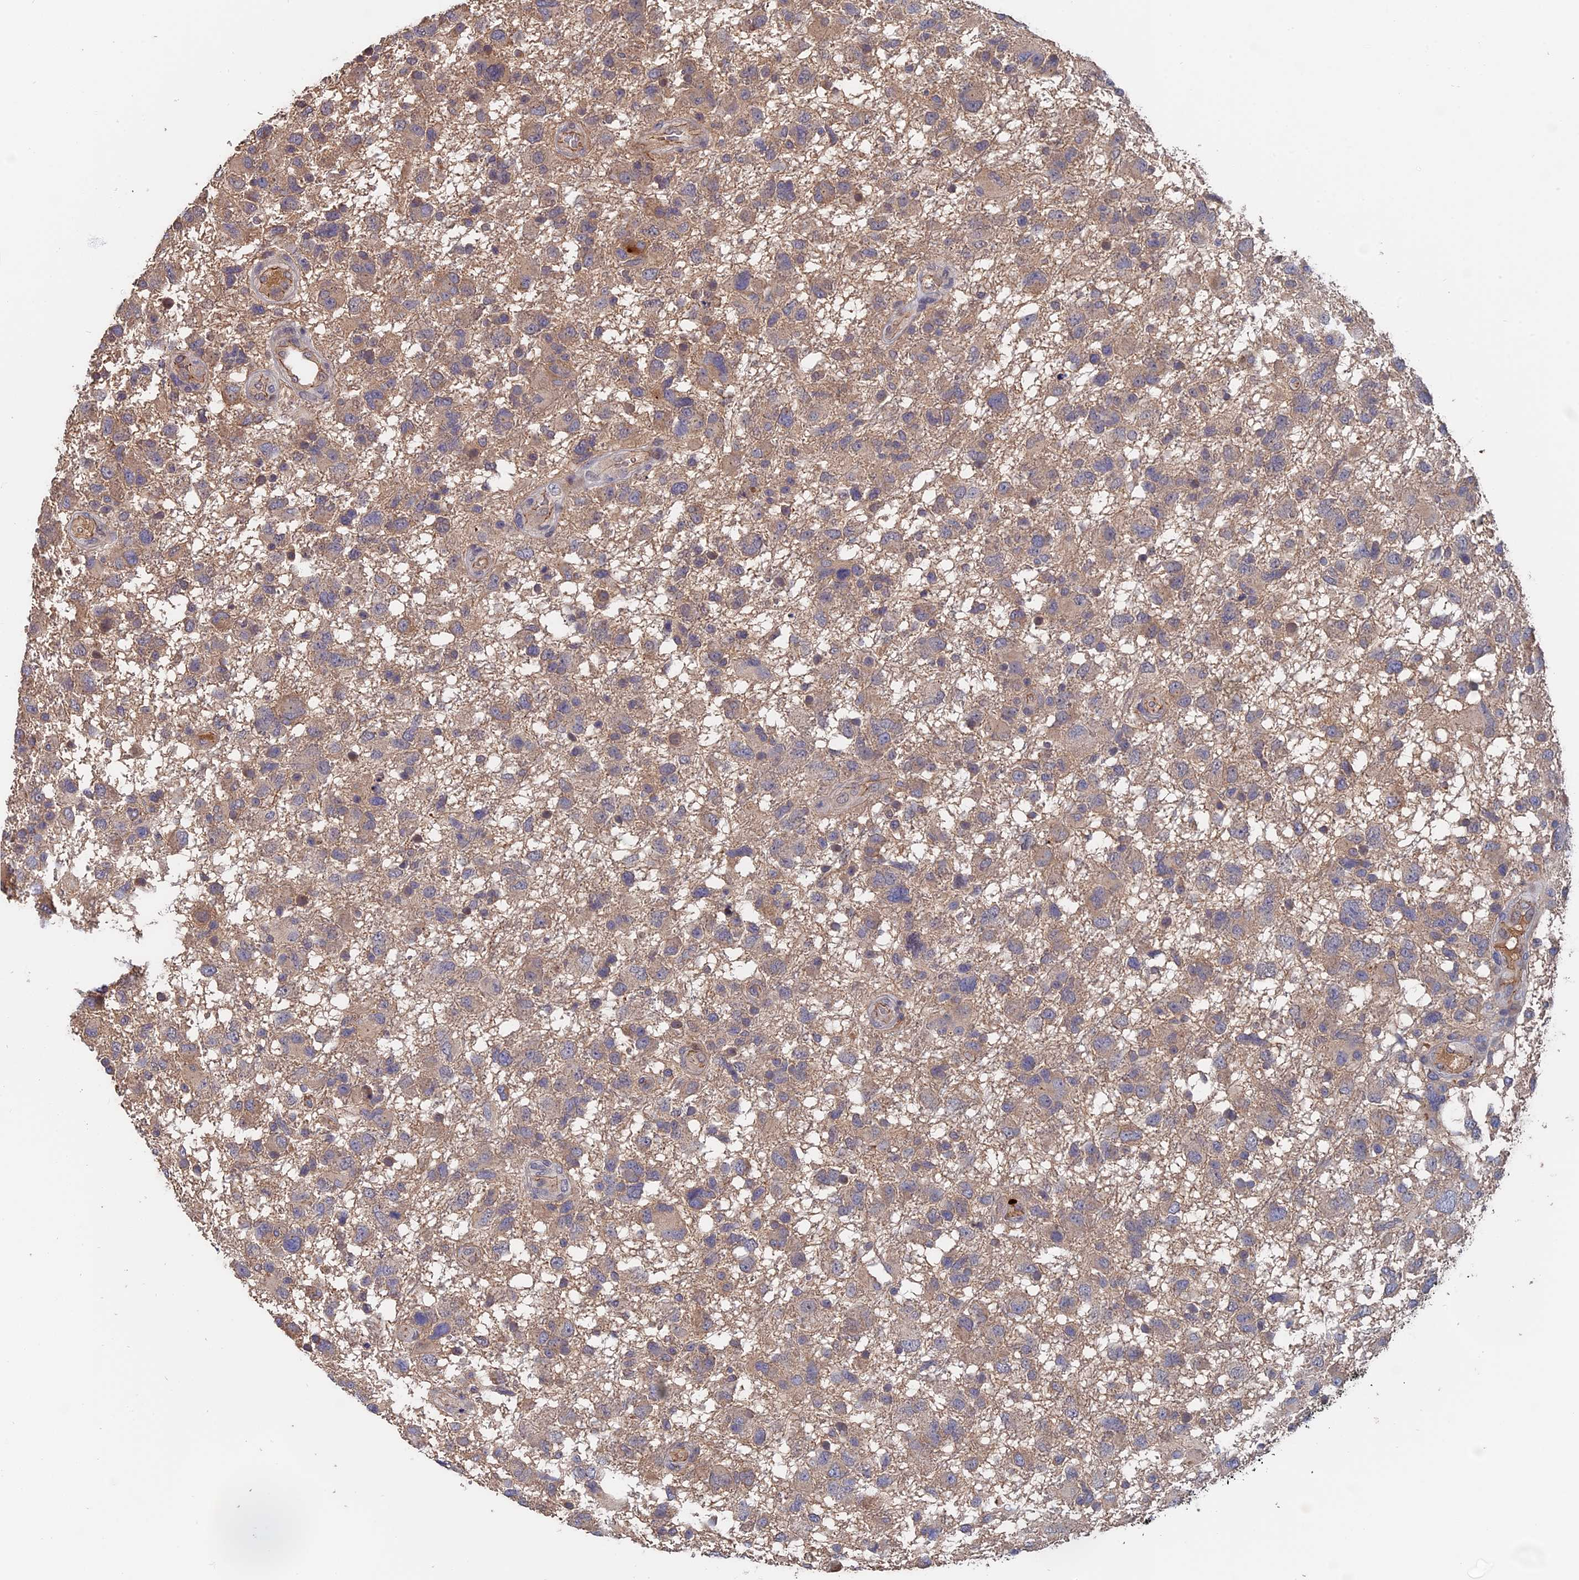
{"staining": {"intensity": "weak", "quantity": "<25%", "location": "cytoplasmic/membranous"}, "tissue": "glioma", "cell_type": "Tumor cells", "image_type": "cancer", "snomed": [{"axis": "morphology", "description": "Glioma, malignant, High grade"}, {"axis": "topography", "description": "Brain"}], "caption": "Tumor cells show no significant positivity in glioma.", "gene": "SLC33A1", "patient": {"sex": "male", "age": 61}}